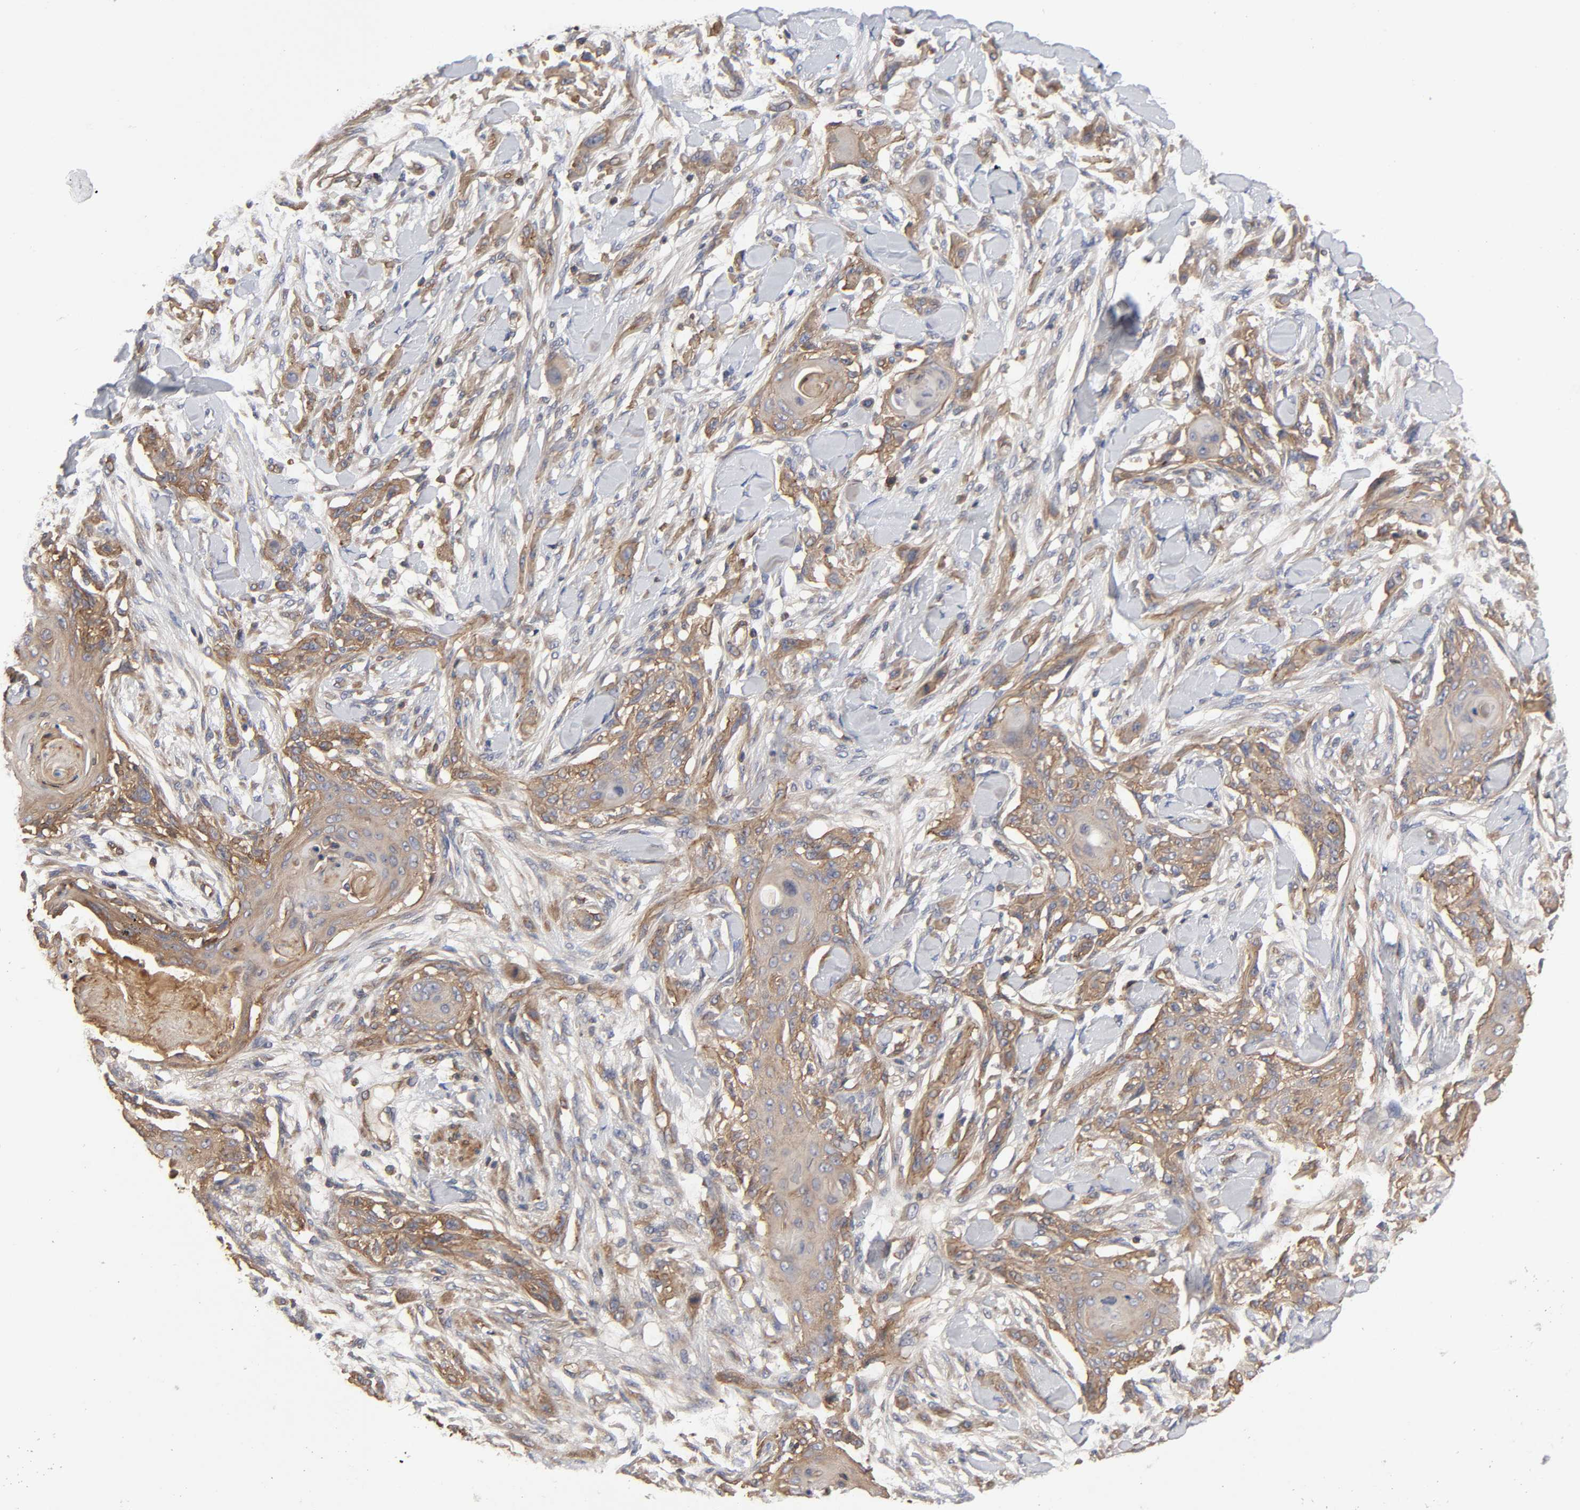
{"staining": {"intensity": "moderate", "quantity": "25%-75%", "location": "cytoplasmic/membranous"}, "tissue": "skin cancer", "cell_type": "Tumor cells", "image_type": "cancer", "snomed": [{"axis": "morphology", "description": "Squamous cell carcinoma, NOS"}, {"axis": "topography", "description": "Skin"}], "caption": "Protein expression analysis of squamous cell carcinoma (skin) demonstrates moderate cytoplasmic/membranous positivity in about 25%-75% of tumor cells.", "gene": "LAMTOR2", "patient": {"sex": "female", "age": 59}}